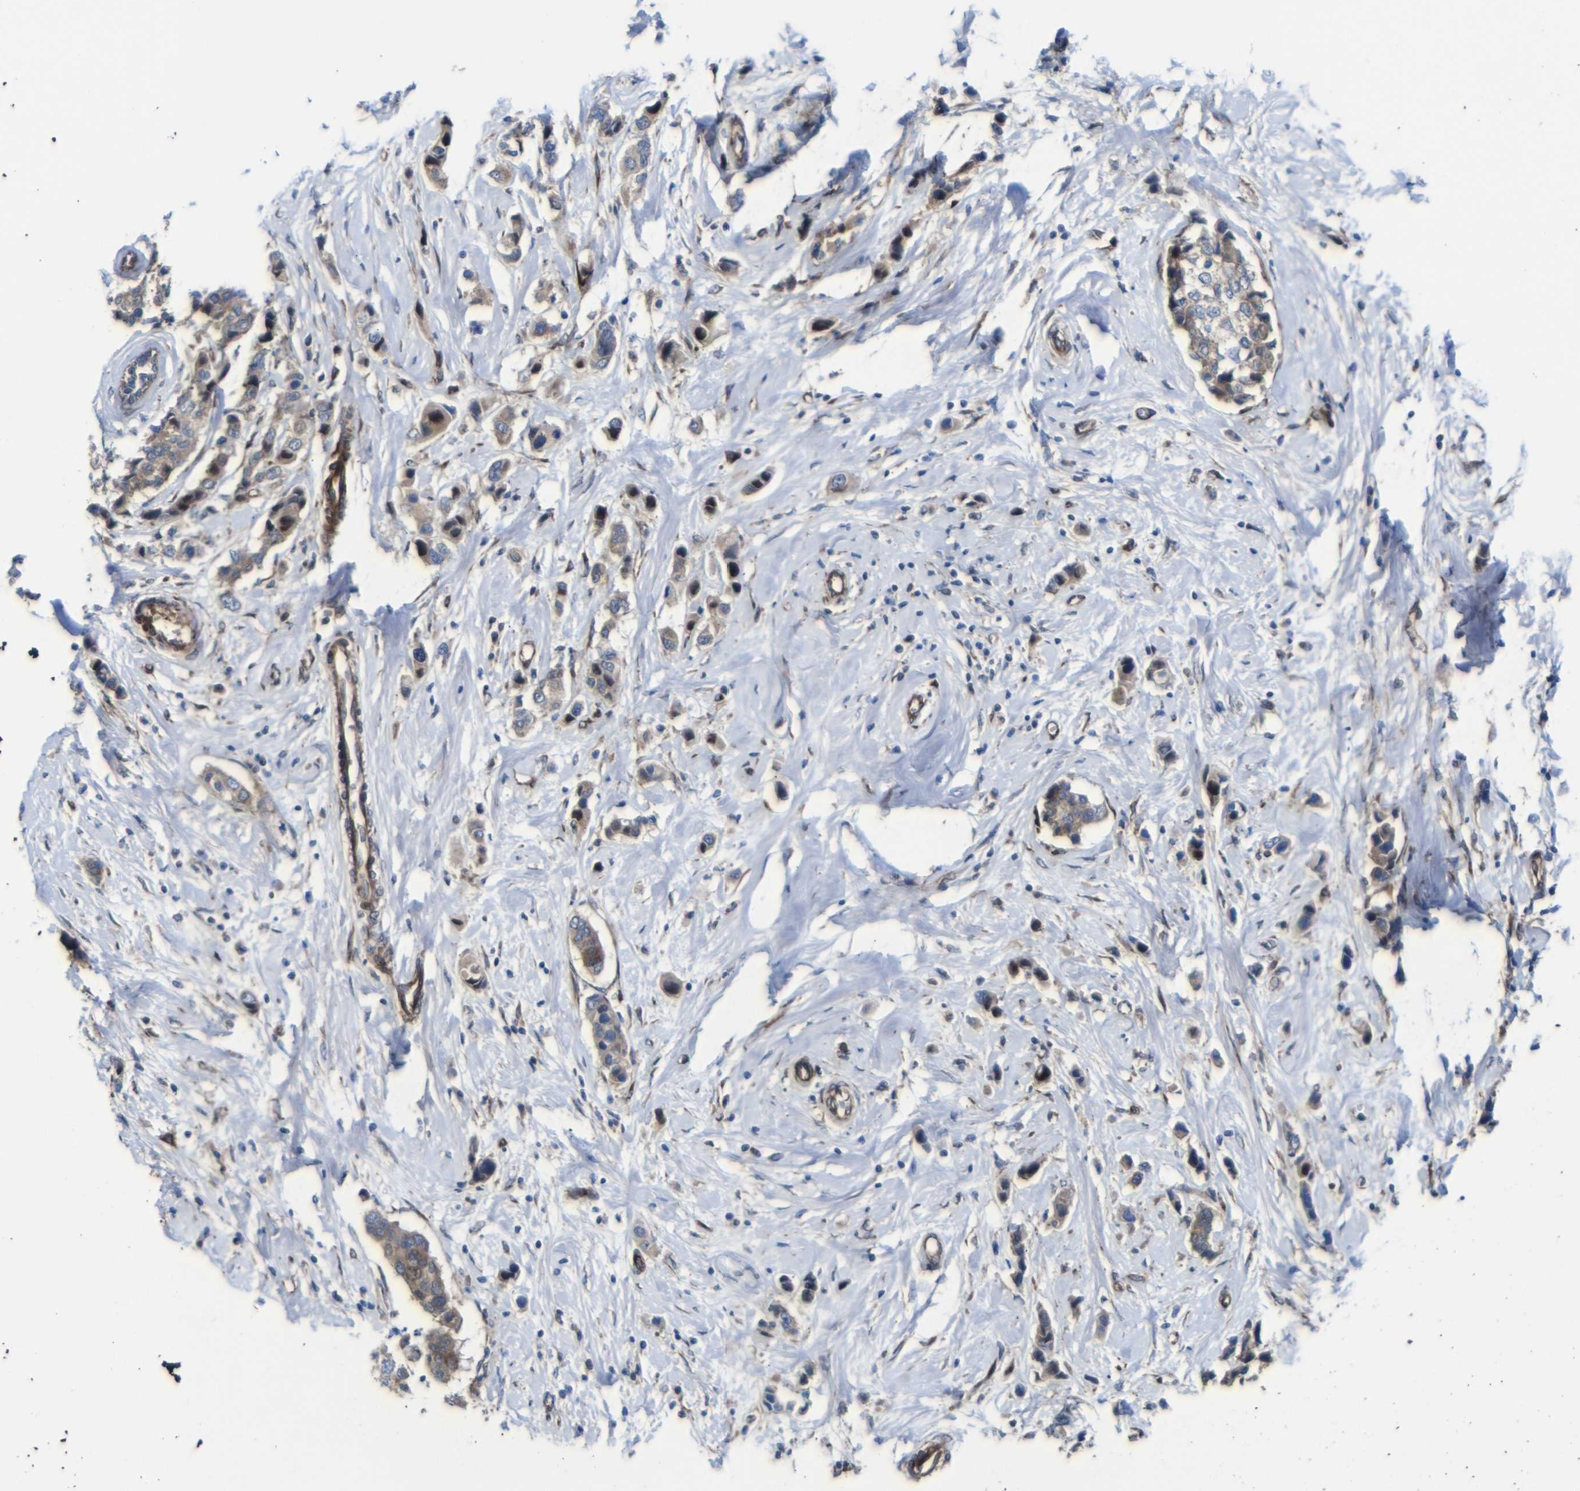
{"staining": {"intensity": "moderate", "quantity": ">75%", "location": "cytoplasmic/membranous,nuclear"}, "tissue": "breast cancer", "cell_type": "Tumor cells", "image_type": "cancer", "snomed": [{"axis": "morphology", "description": "Normal tissue, NOS"}, {"axis": "morphology", "description": "Duct carcinoma"}, {"axis": "topography", "description": "Breast"}], "caption": "Breast cancer (intraductal carcinoma) tissue shows moderate cytoplasmic/membranous and nuclear staining in about >75% of tumor cells, visualized by immunohistochemistry.", "gene": "PARP14", "patient": {"sex": "female", "age": 50}}